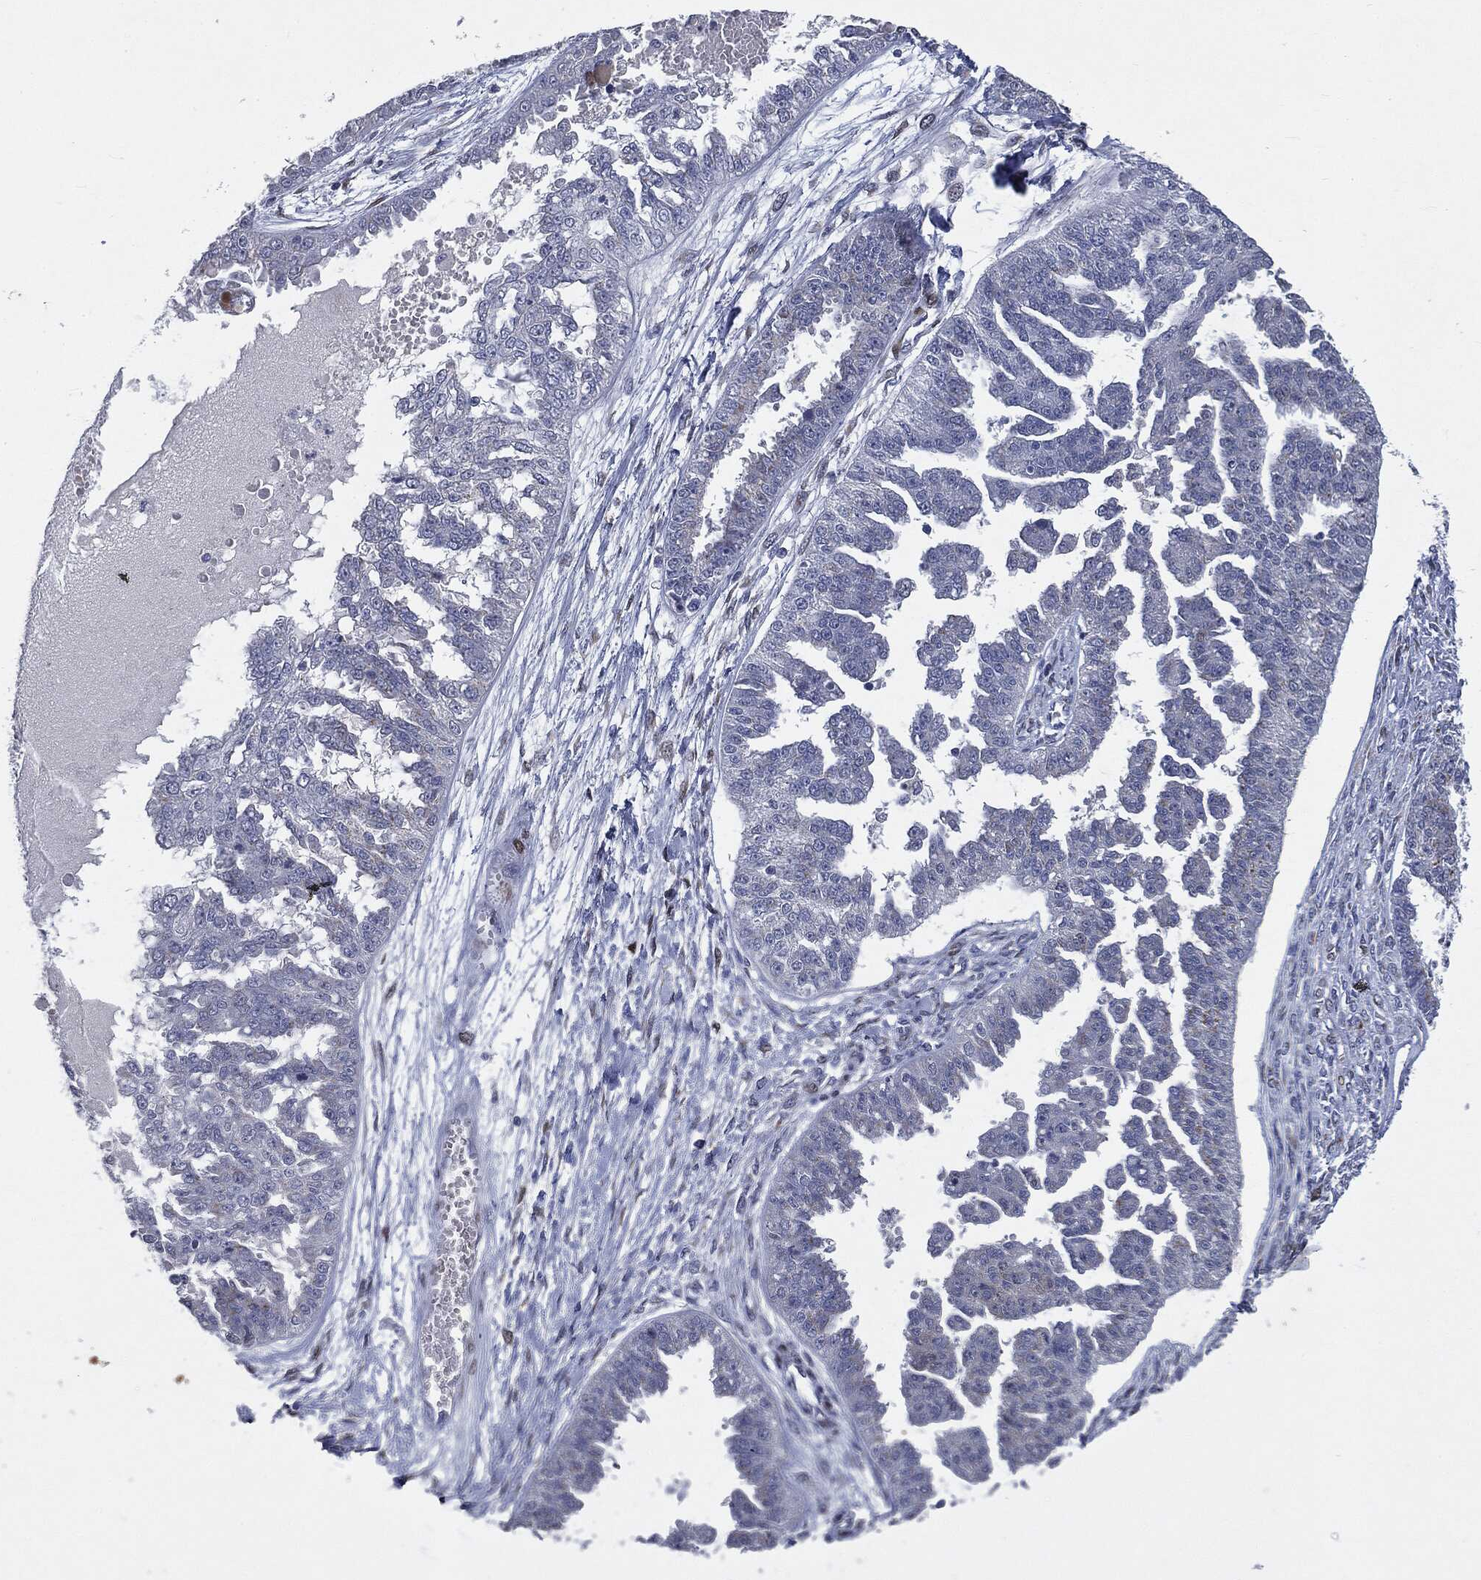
{"staining": {"intensity": "negative", "quantity": "none", "location": "none"}, "tissue": "ovarian cancer", "cell_type": "Tumor cells", "image_type": "cancer", "snomed": [{"axis": "morphology", "description": "Cystadenocarcinoma, serous, NOS"}, {"axis": "topography", "description": "Ovary"}], "caption": "A micrograph of ovarian cancer stained for a protein reveals no brown staining in tumor cells. Brightfield microscopy of immunohistochemistry (IHC) stained with DAB (brown) and hematoxylin (blue), captured at high magnification.", "gene": "CASD1", "patient": {"sex": "female", "age": 58}}